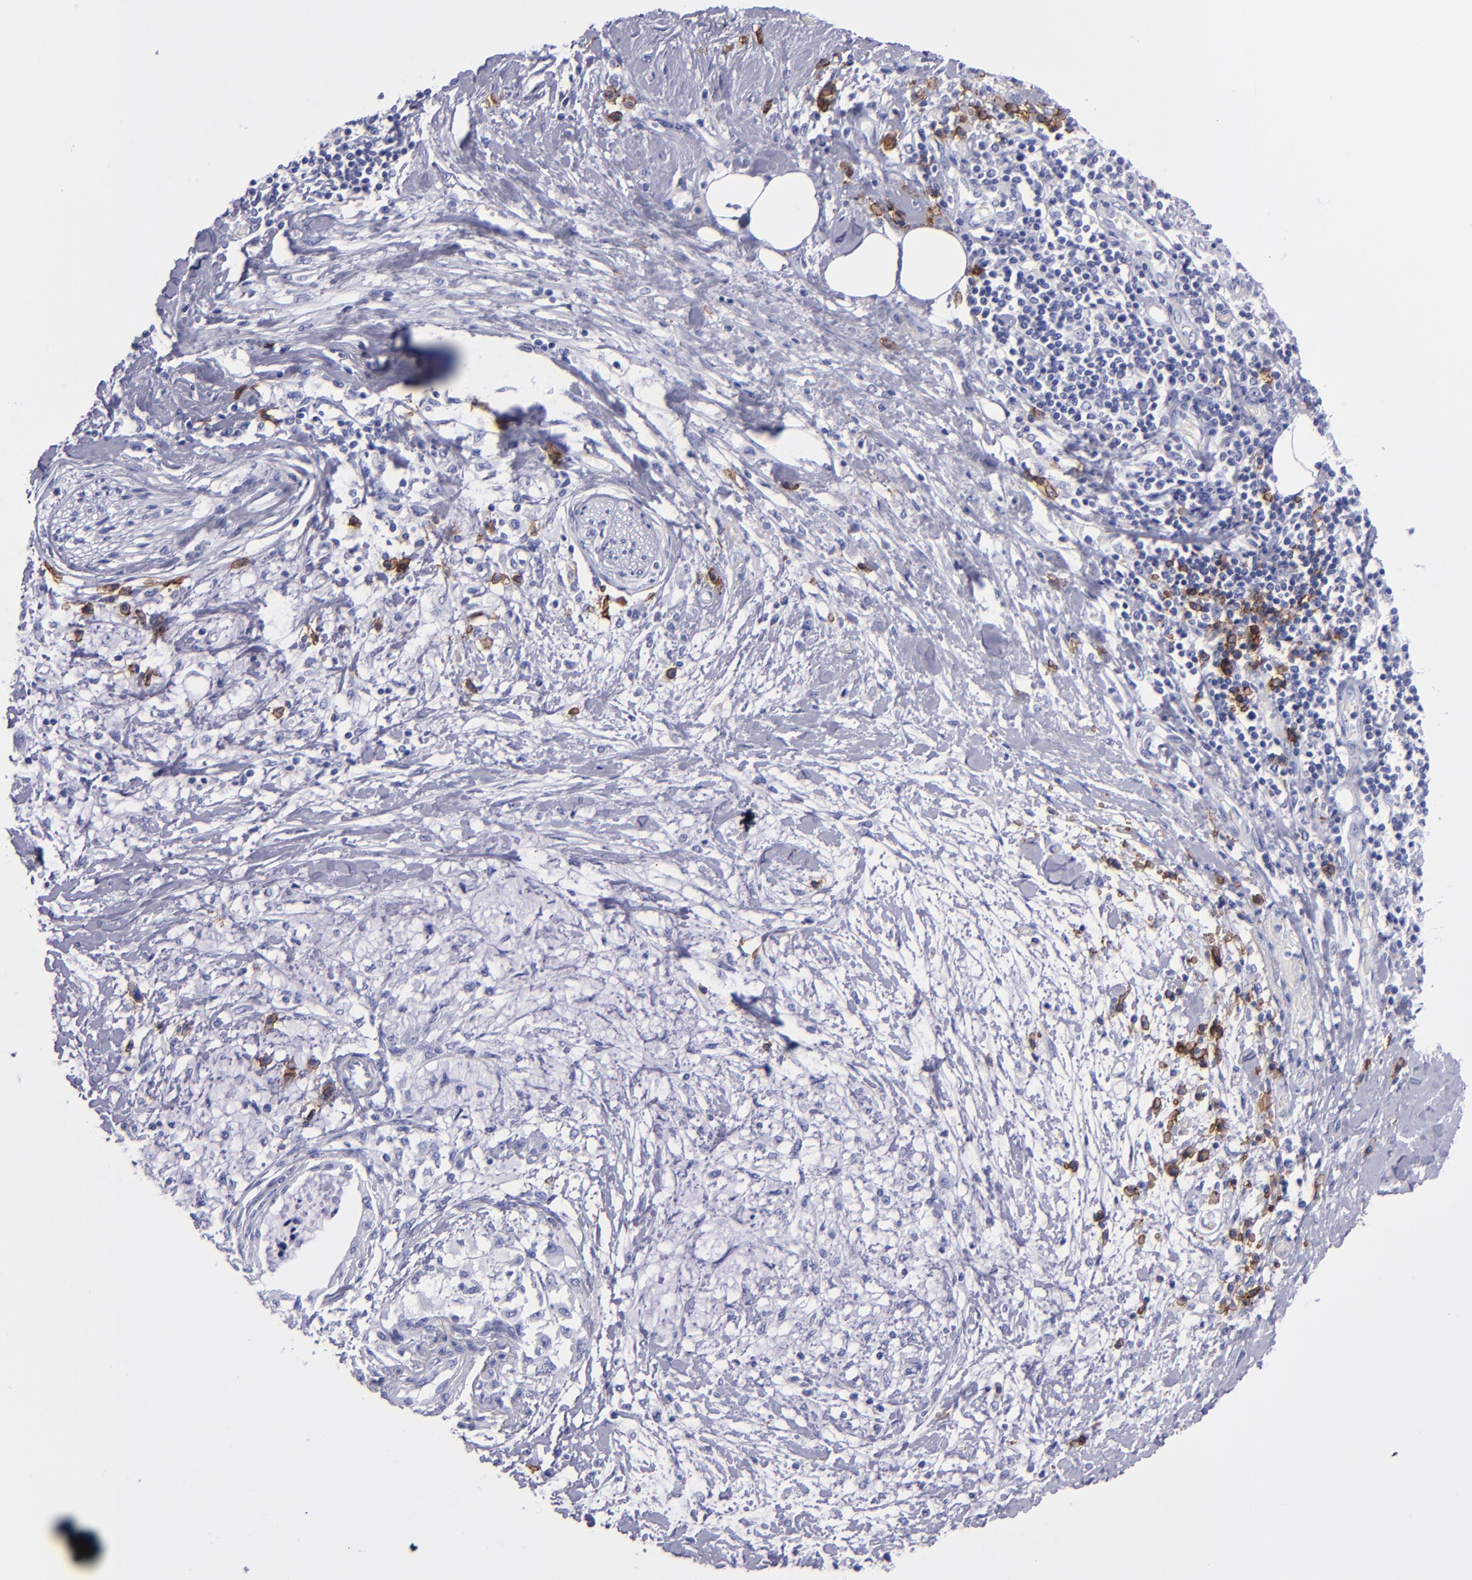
{"staining": {"intensity": "negative", "quantity": "none", "location": "none"}, "tissue": "pancreatic cancer", "cell_type": "Tumor cells", "image_type": "cancer", "snomed": [{"axis": "morphology", "description": "Adenocarcinoma, NOS"}, {"axis": "topography", "description": "Pancreas"}], "caption": "The immunohistochemistry photomicrograph has no significant staining in tumor cells of pancreatic adenocarcinoma tissue.", "gene": "CD38", "patient": {"sex": "female", "age": 64}}